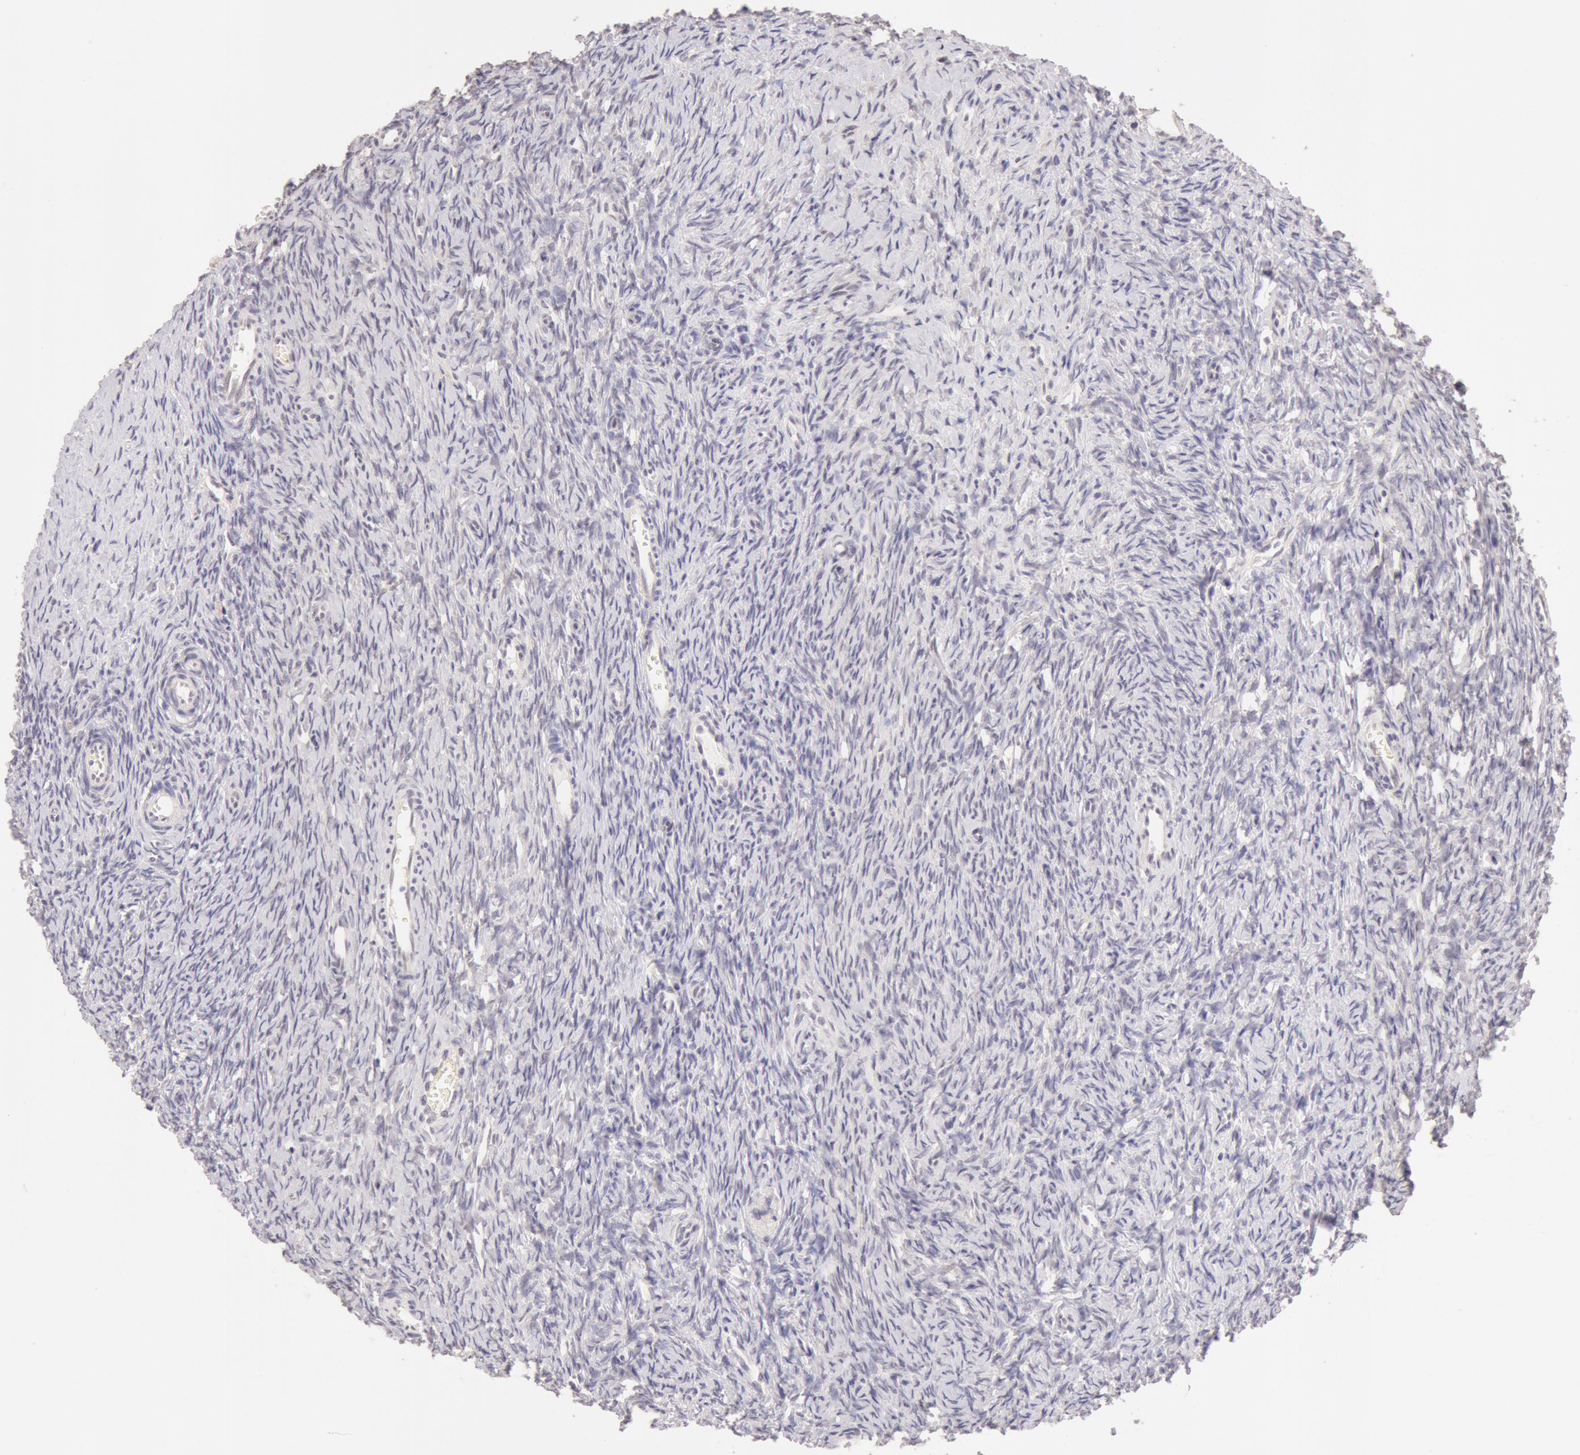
{"staining": {"intensity": "negative", "quantity": "none", "location": "none"}, "tissue": "ovary", "cell_type": "Follicle cells", "image_type": "normal", "snomed": [{"axis": "morphology", "description": "Normal tissue, NOS"}, {"axis": "topography", "description": "Ovary"}], "caption": "IHC histopathology image of benign ovary: ovary stained with DAB exhibits no significant protein positivity in follicle cells. Nuclei are stained in blue.", "gene": "ZNF597", "patient": {"sex": "female", "age": 32}}